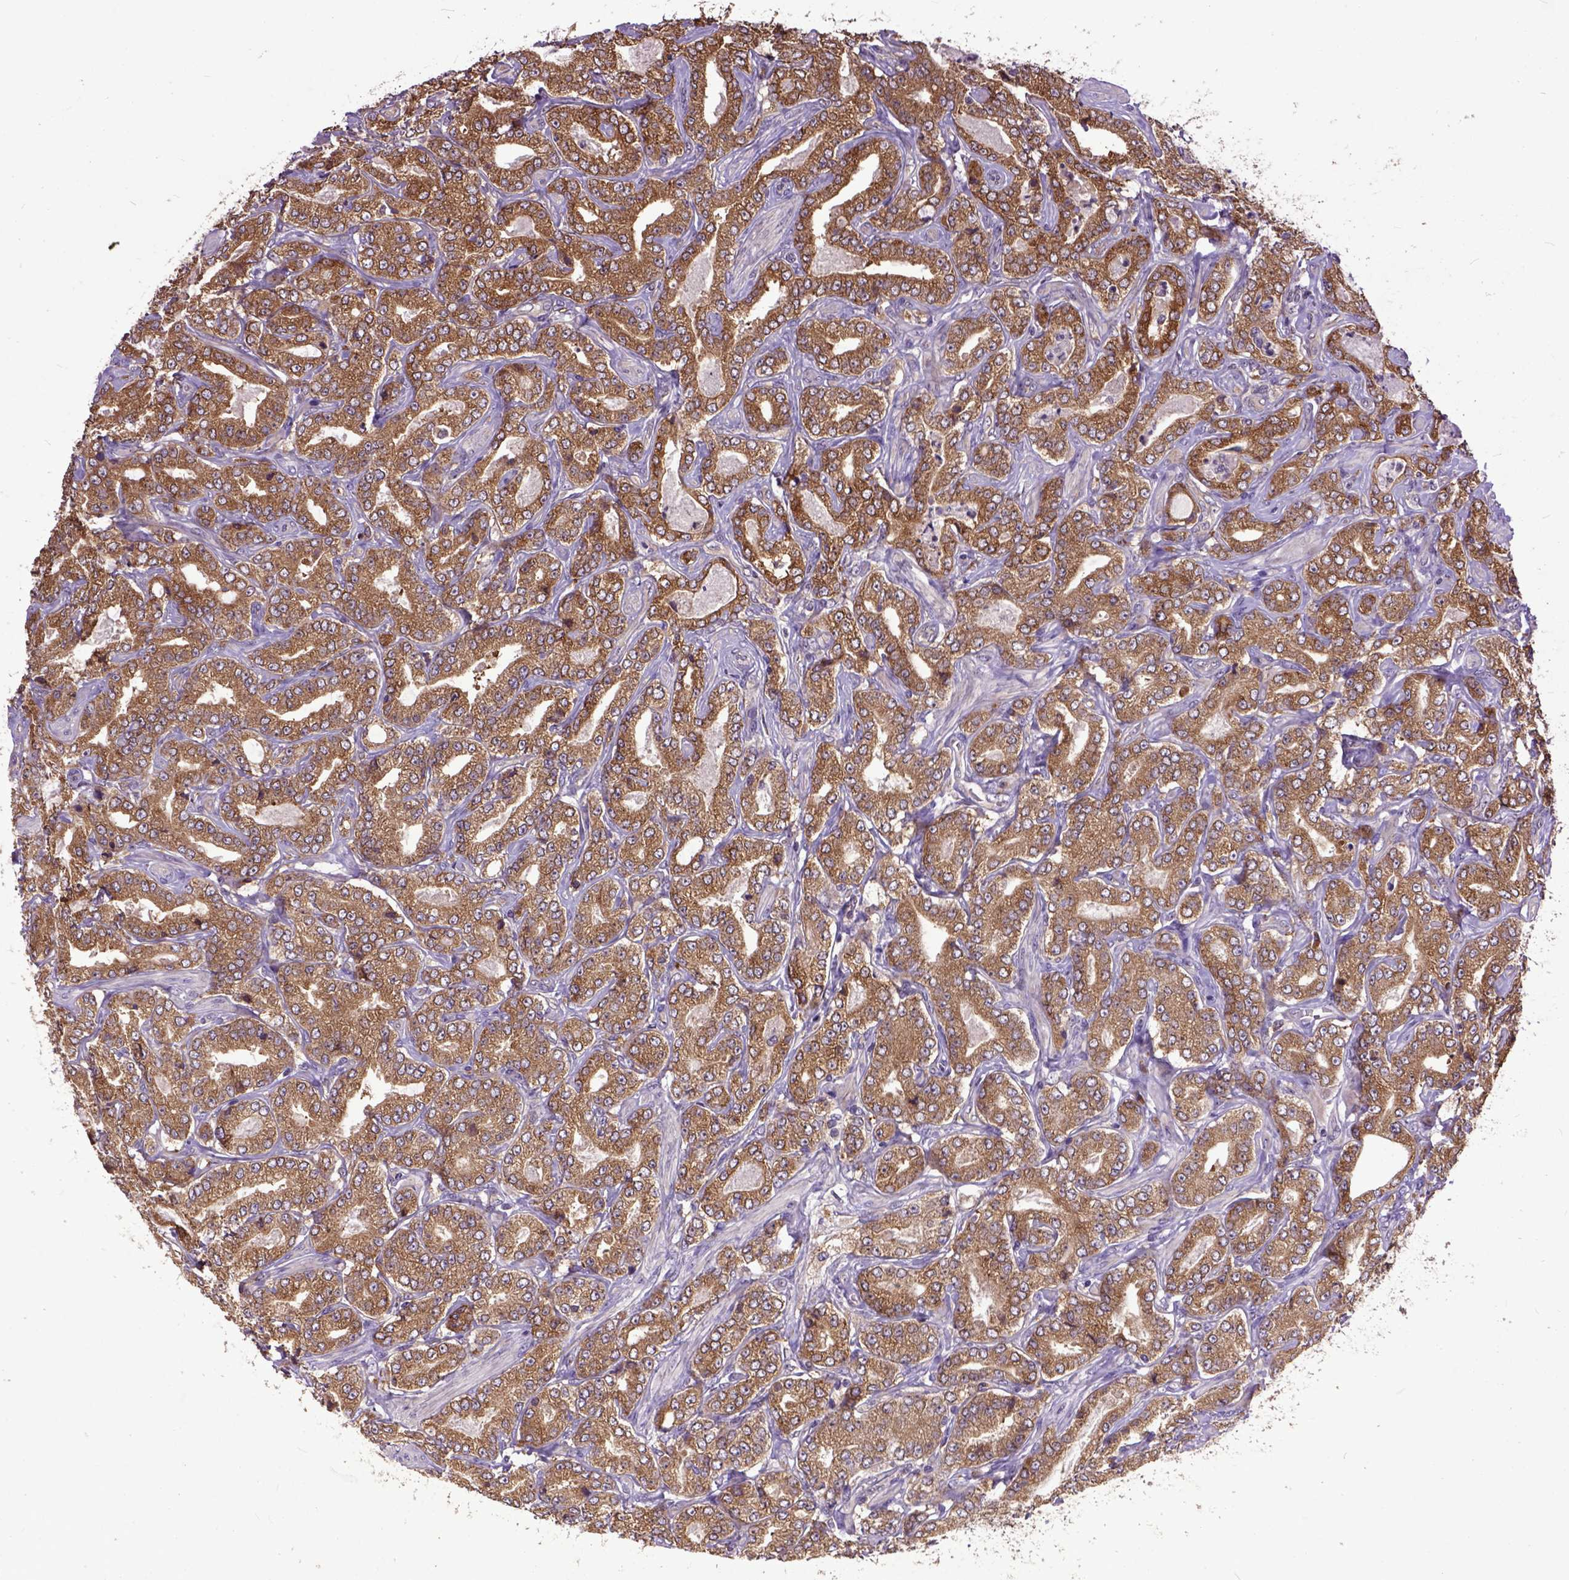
{"staining": {"intensity": "moderate", "quantity": ">75%", "location": "cytoplasmic/membranous"}, "tissue": "prostate cancer", "cell_type": "Tumor cells", "image_type": "cancer", "snomed": [{"axis": "morphology", "description": "Adenocarcinoma, NOS"}, {"axis": "topography", "description": "Prostate"}], "caption": "Brown immunohistochemical staining in human prostate cancer shows moderate cytoplasmic/membranous staining in about >75% of tumor cells. (DAB IHC with brightfield microscopy, high magnification).", "gene": "ARL1", "patient": {"sex": "male", "age": 64}}